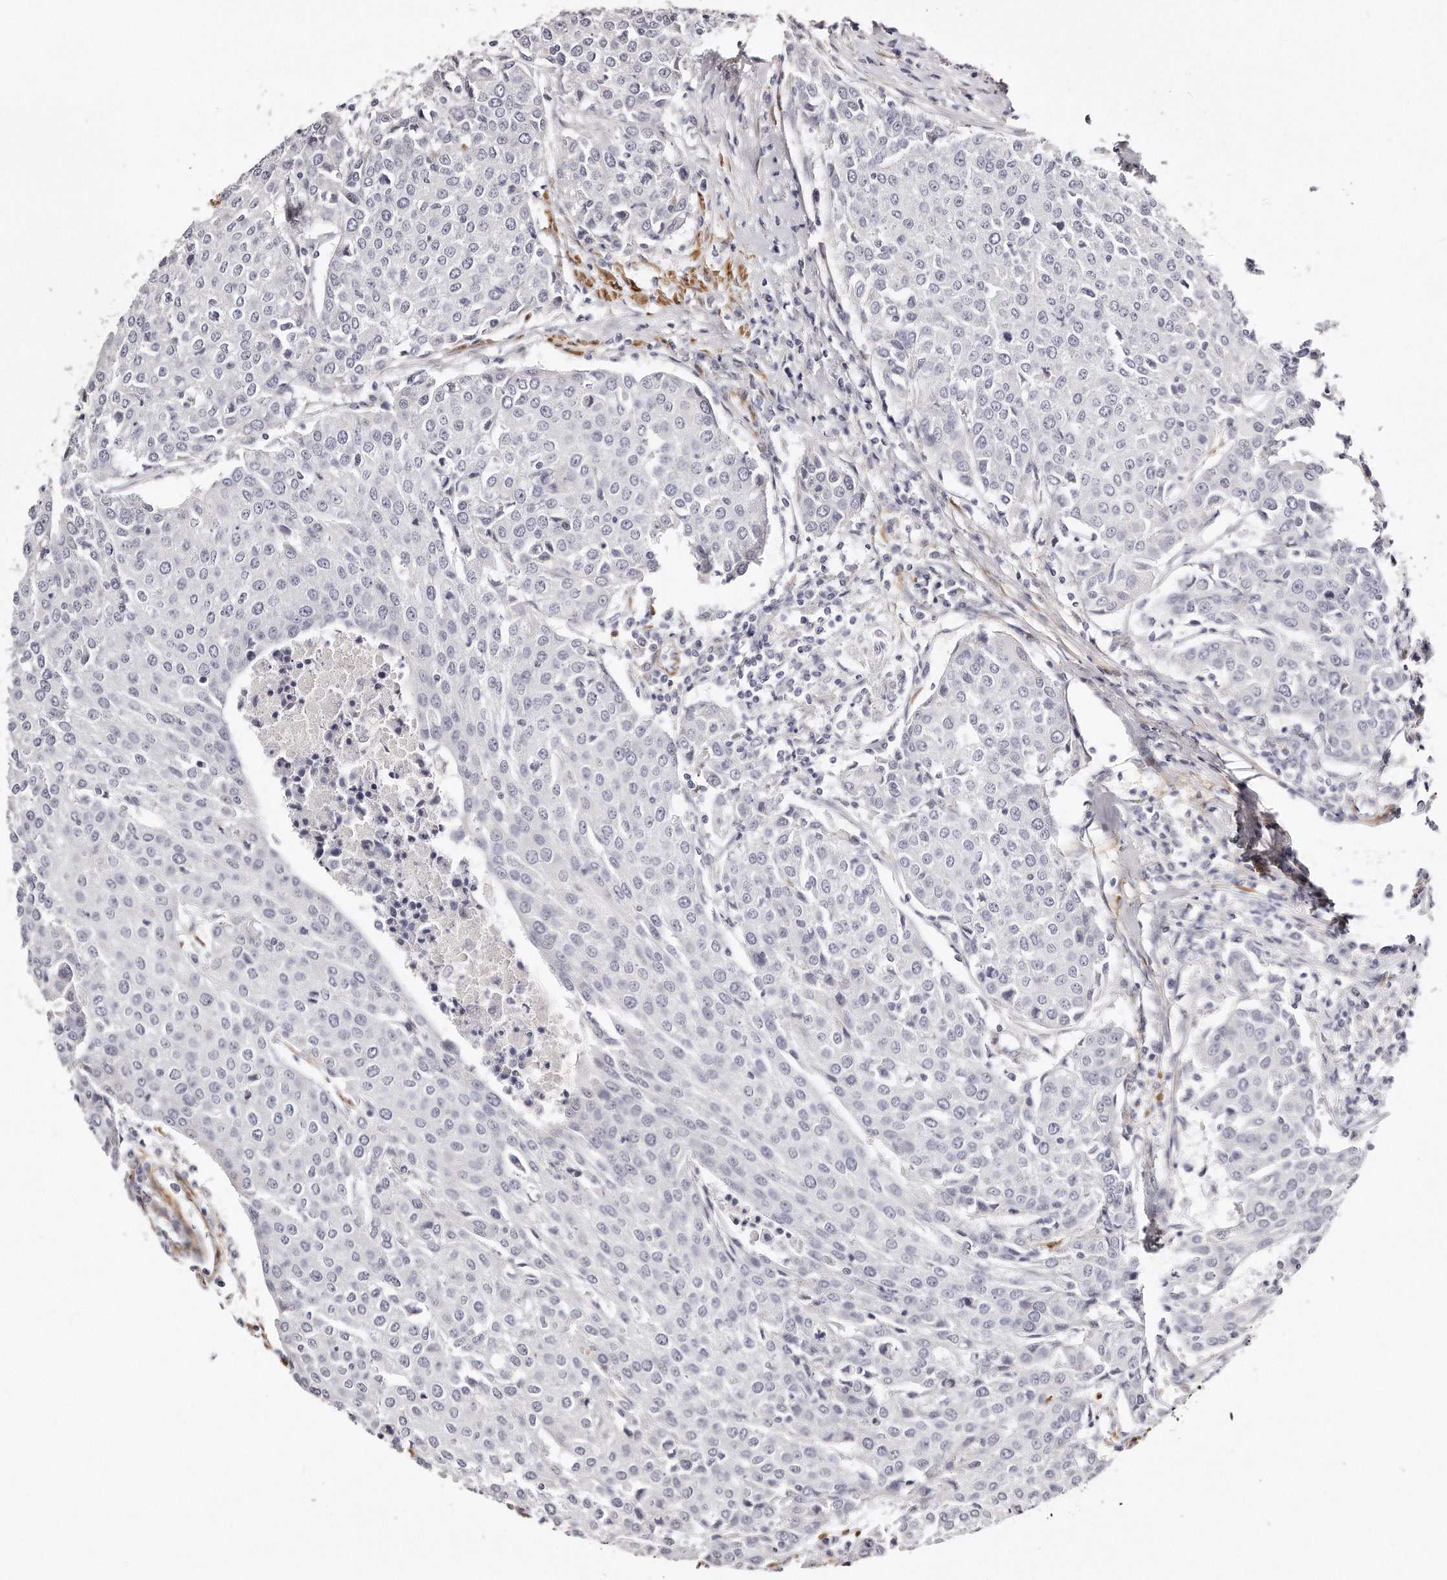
{"staining": {"intensity": "negative", "quantity": "none", "location": "none"}, "tissue": "urothelial cancer", "cell_type": "Tumor cells", "image_type": "cancer", "snomed": [{"axis": "morphology", "description": "Urothelial carcinoma, High grade"}, {"axis": "topography", "description": "Urinary bladder"}], "caption": "IHC micrograph of neoplastic tissue: urothelial cancer stained with DAB (3,3'-diaminobenzidine) displays no significant protein expression in tumor cells.", "gene": "LMOD1", "patient": {"sex": "female", "age": 85}}